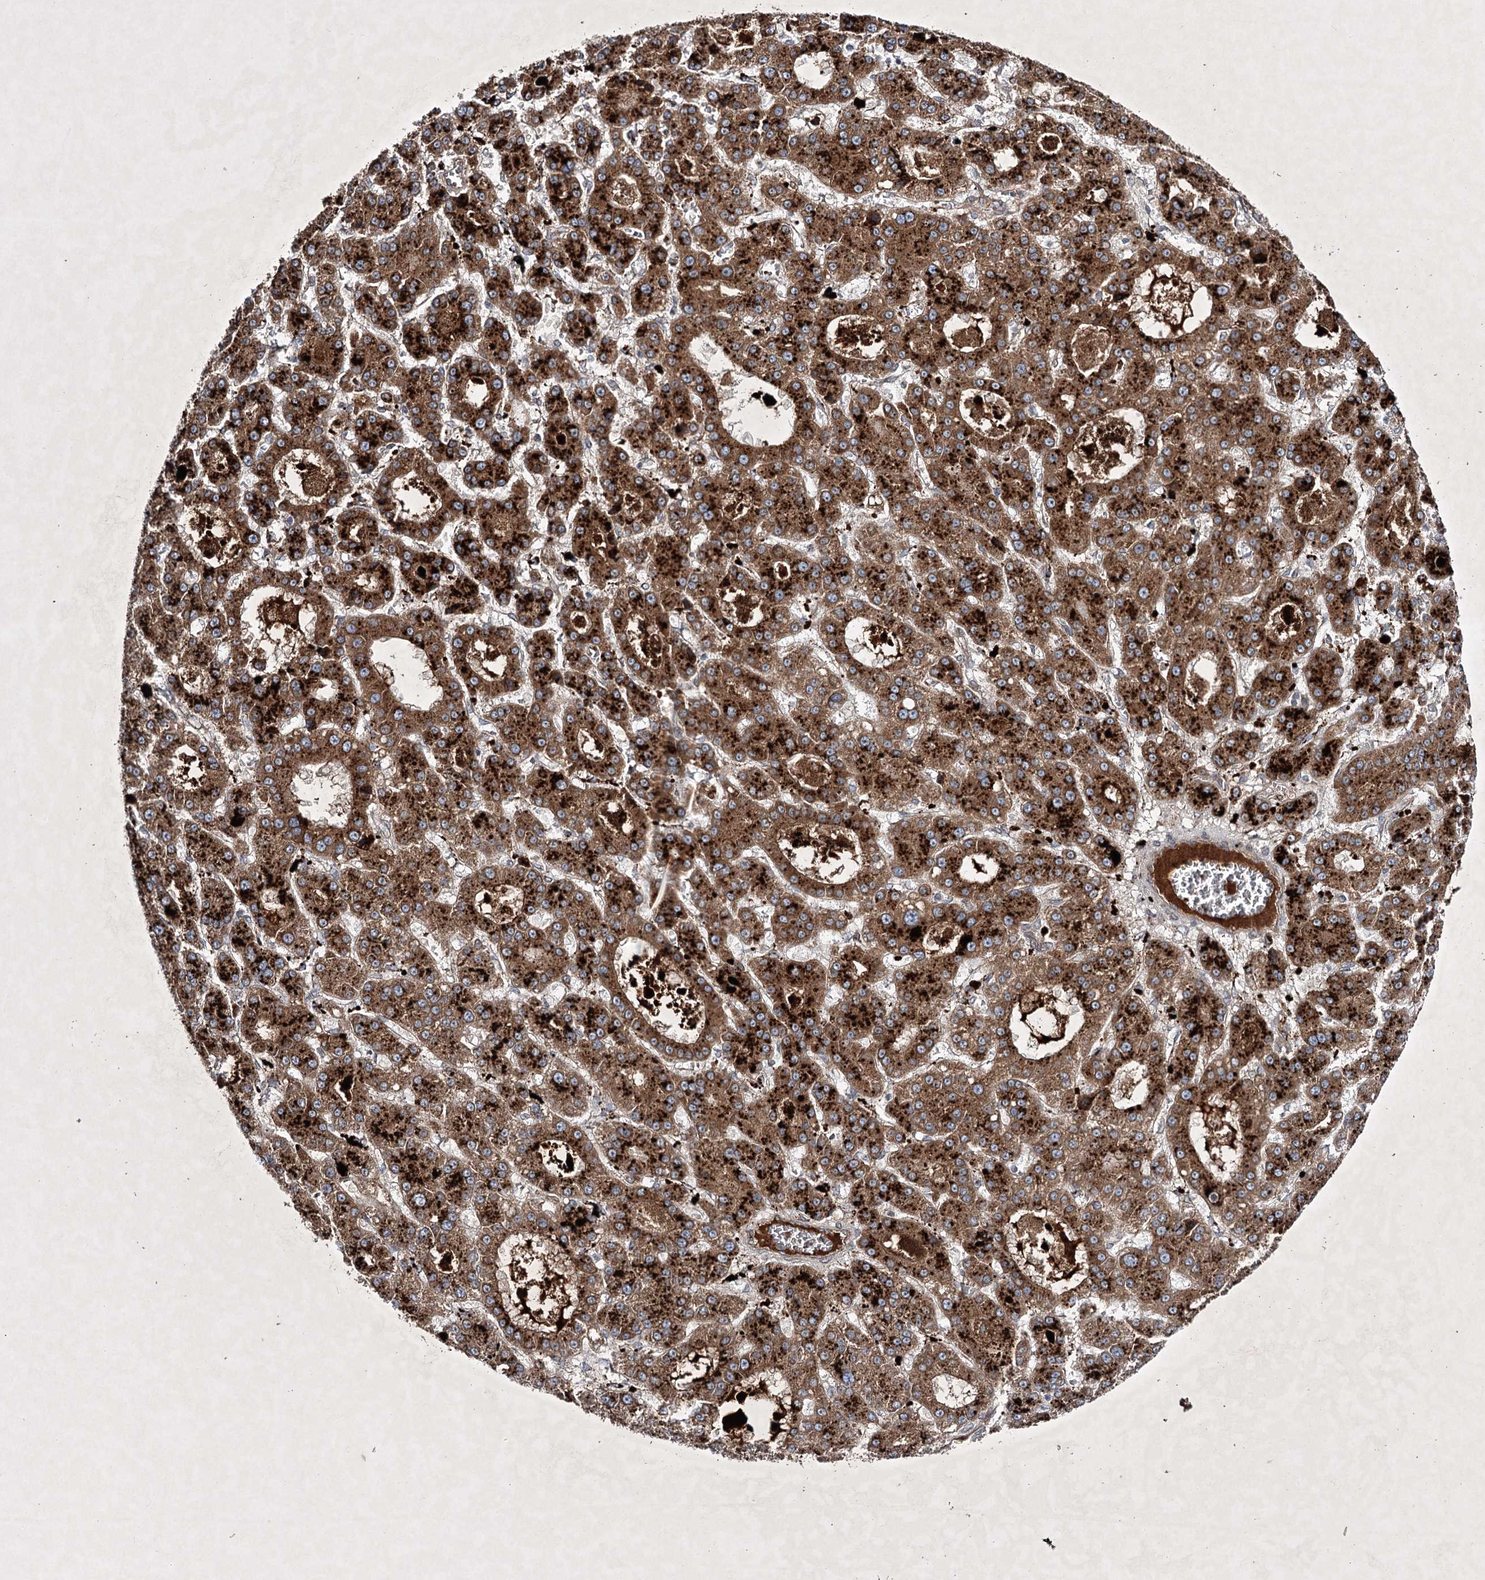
{"staining": {"intensity": "strong", "quantity": ">75%", "location": "cytoplasmic/membranous"}, "tissue": "liver cancer", "cell_type": "Tumor cells", "image_type": "cancer", "snomed": [{"axis": "morphology", "description": "Carcinoma, Hepatocellular, NOS"}, {"axis": "topography", "description": "Liver"}], "caption": "Protein expression analysis of hepatocellular carcinoma (liver) demonstrates strong cytoplasmic/membranous expression in about >75% of tumor cells.", "gene": "ALG9", "patient": {"sex": "male", "age": 70}}